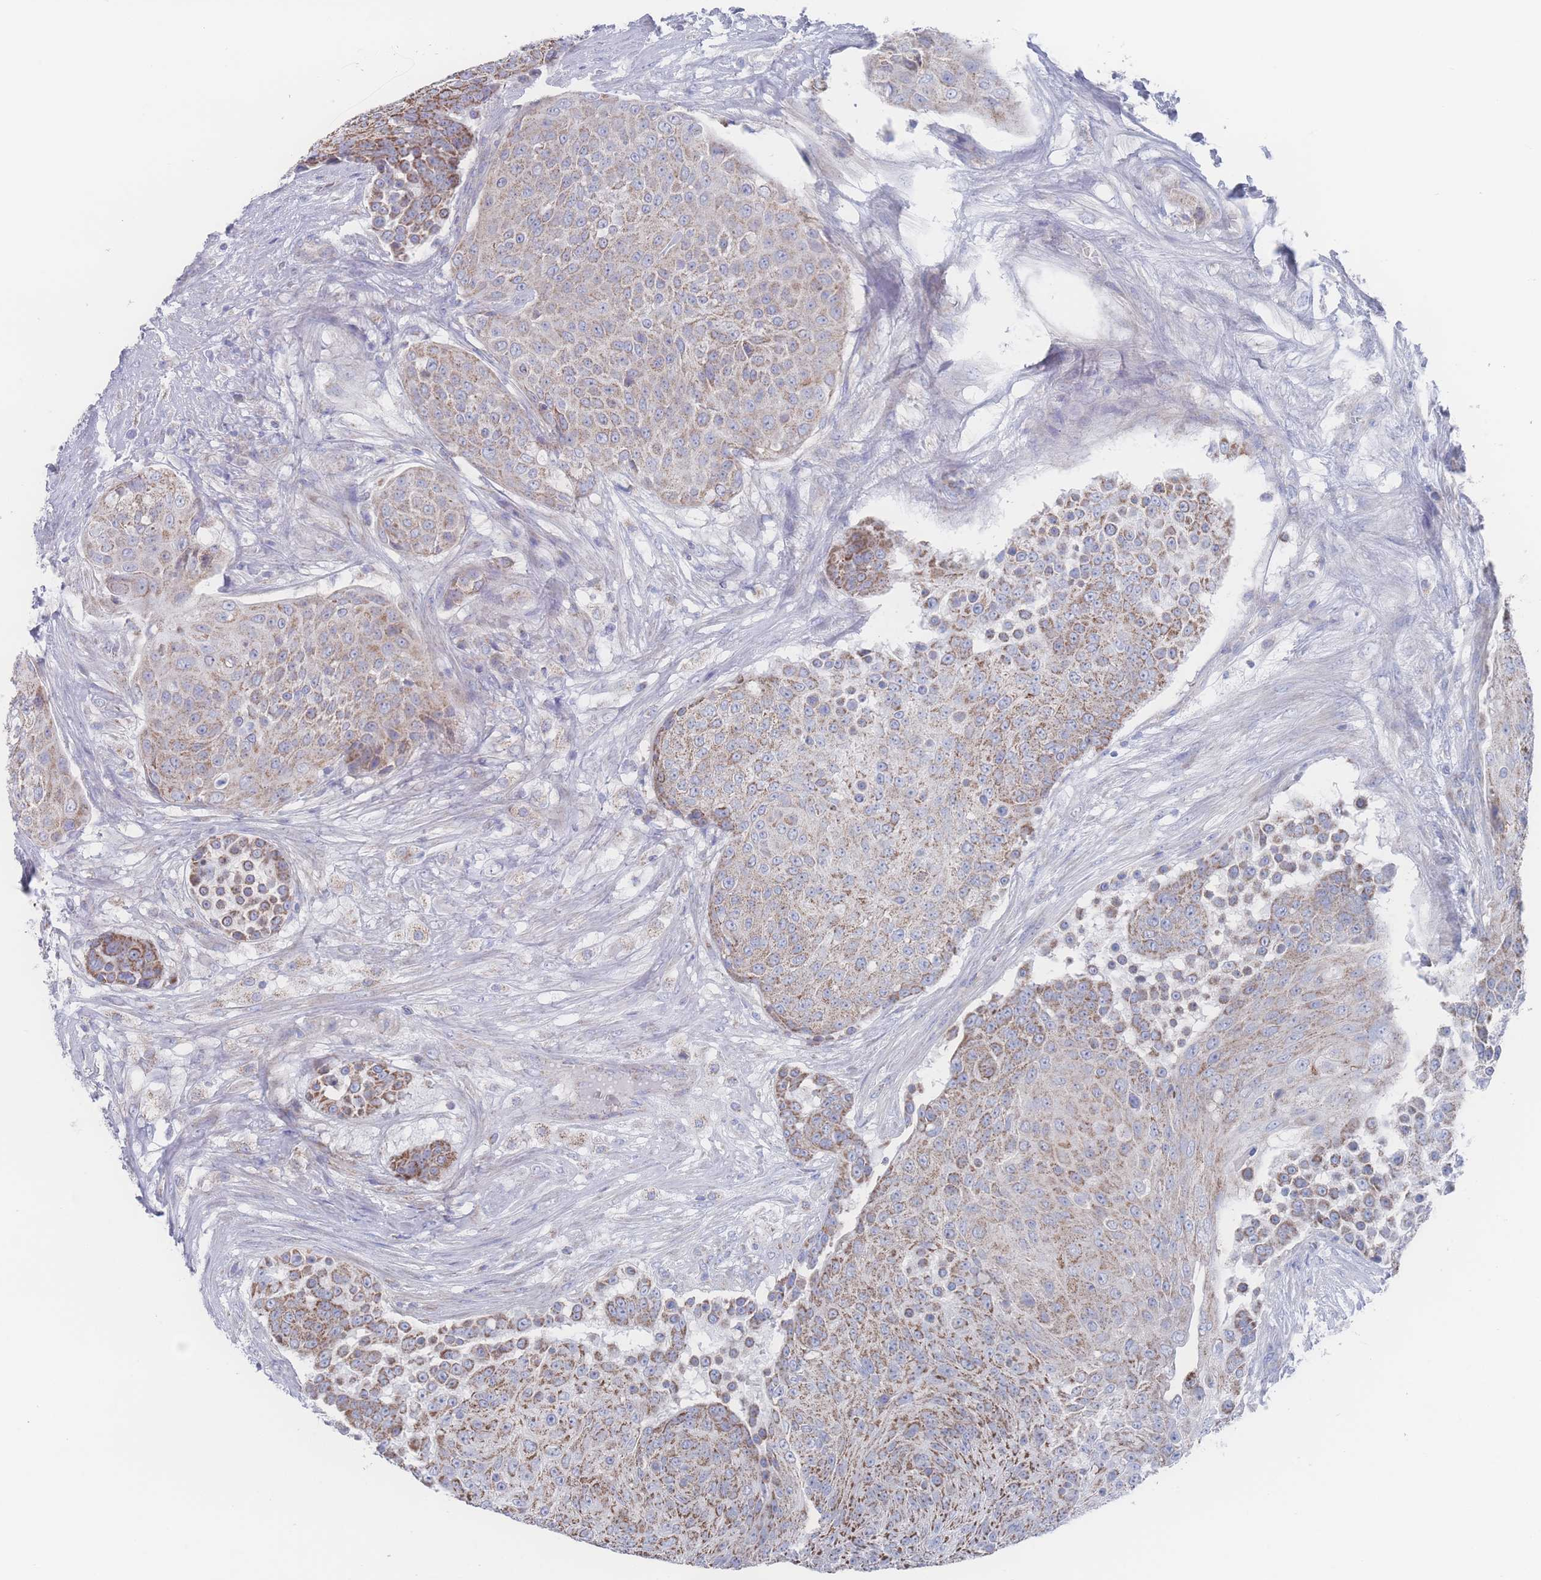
{"staining": {"intensity": "moderate", "quantity": ">75%", "location": "cytoplasmic/membranous"}, "tissue": "urothelial cancer", "cell_type": "Tumor cells", "image_type": "cancer", "snomed": [{"axis": "morphology", "description": "Urothelial carcinoma, High grade"}, {"axis": "topography", "description": "Urinary bladder"}], "caption": "Tumor cells reveal moderate cytoplasmic/membranous staining in approximately >75% of cells in urothelial cancer.", "gene": "SNPH", "patient": {"sex": "female", "age": 63}}